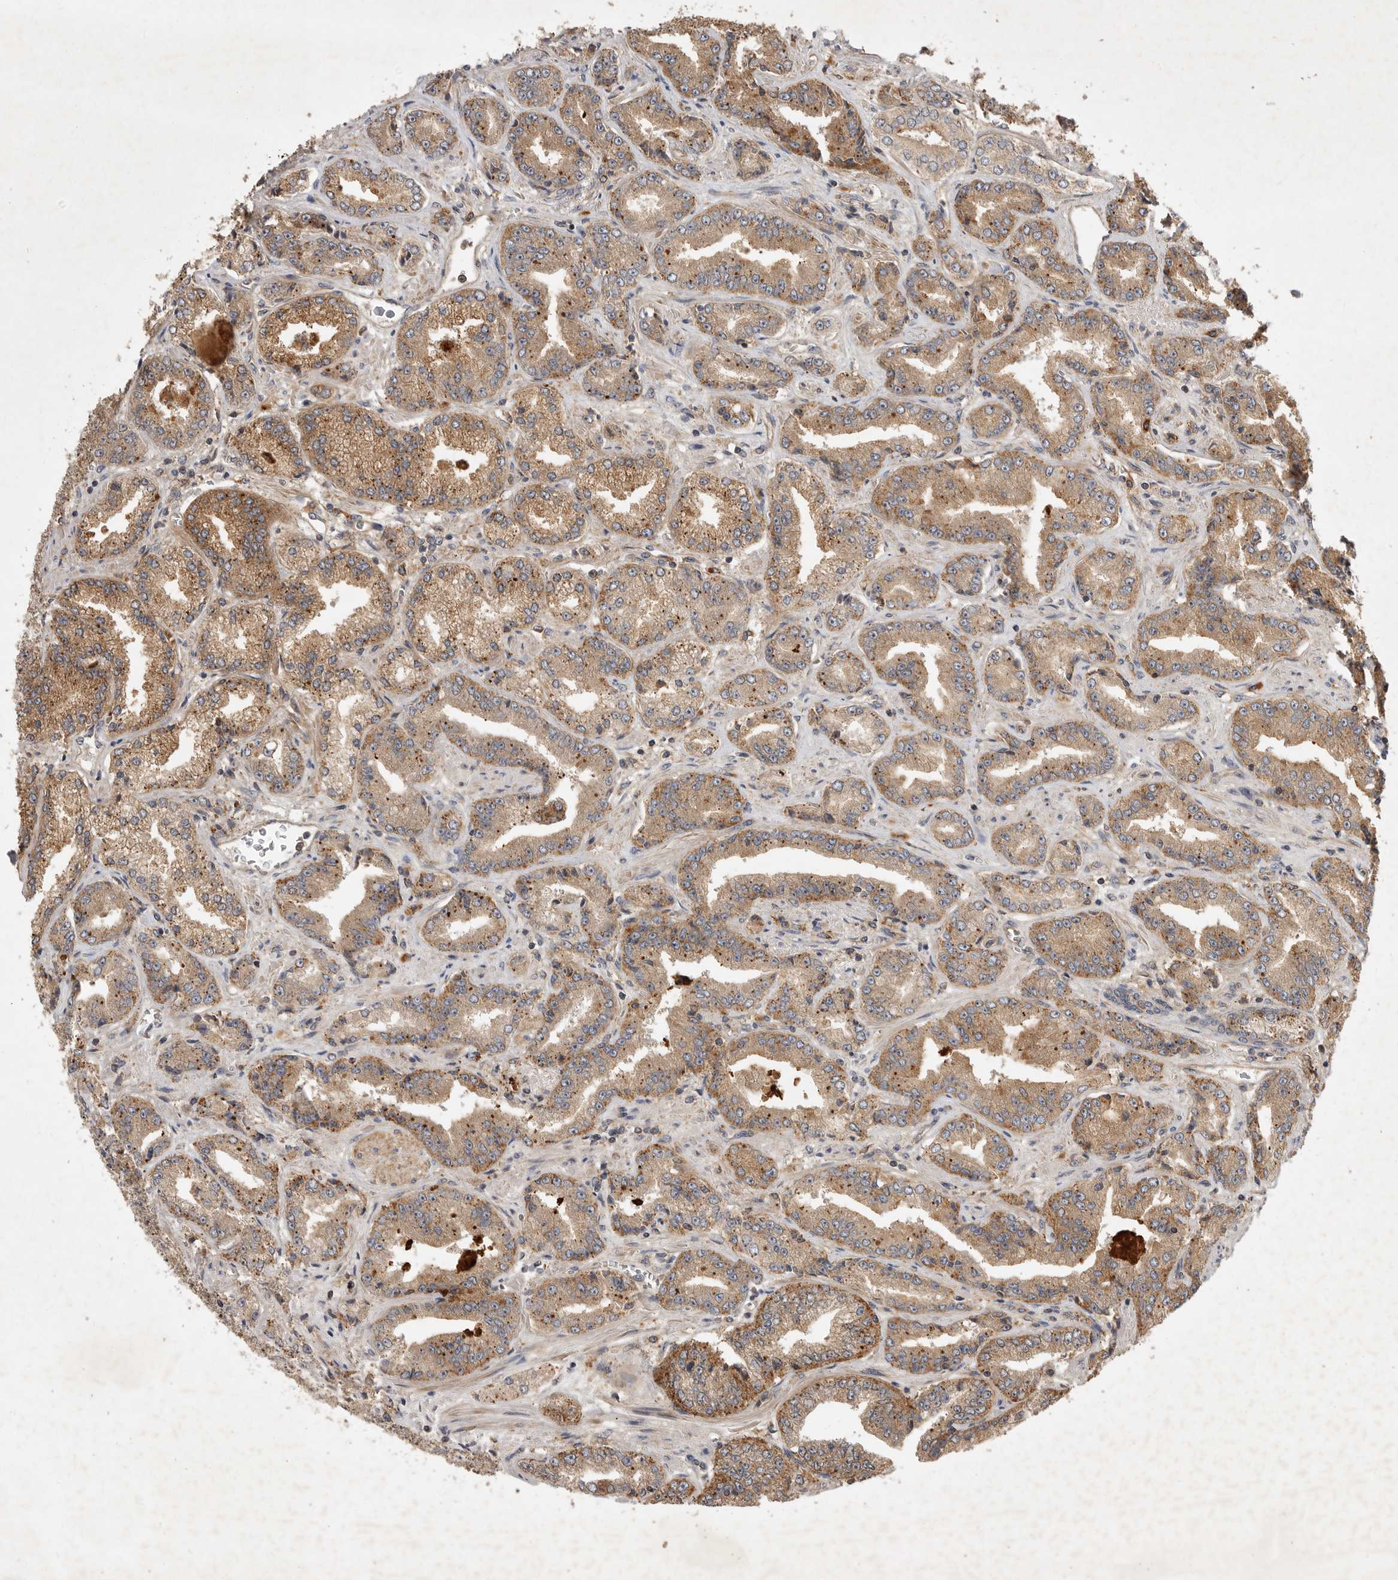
{"staining": {"intensity": "moderate", "quantity": ">75%", "location": "cytoplasmic/membranous"}, "tissue": "prostate cancer", "cell_type": "Tumor cells", "image_type": "cancer", "snomed": [{"axis": "morphology", "description": "Adenocarcinoma, High grade"}, {"axis": "topography", "description": "Prostate"}], "caption": "Prostate cancer was stained to show a protein in brown. There is medium levels of moderate cytoplasmic/membranous expression in approximately >75% of tumor cells. (DAB (3,3'-diaminobenzidine) = brown stain, brightfield microscopy at high magnification).", "gene": "ZNF232", "patient": {"sex": "male", "age": 71}}